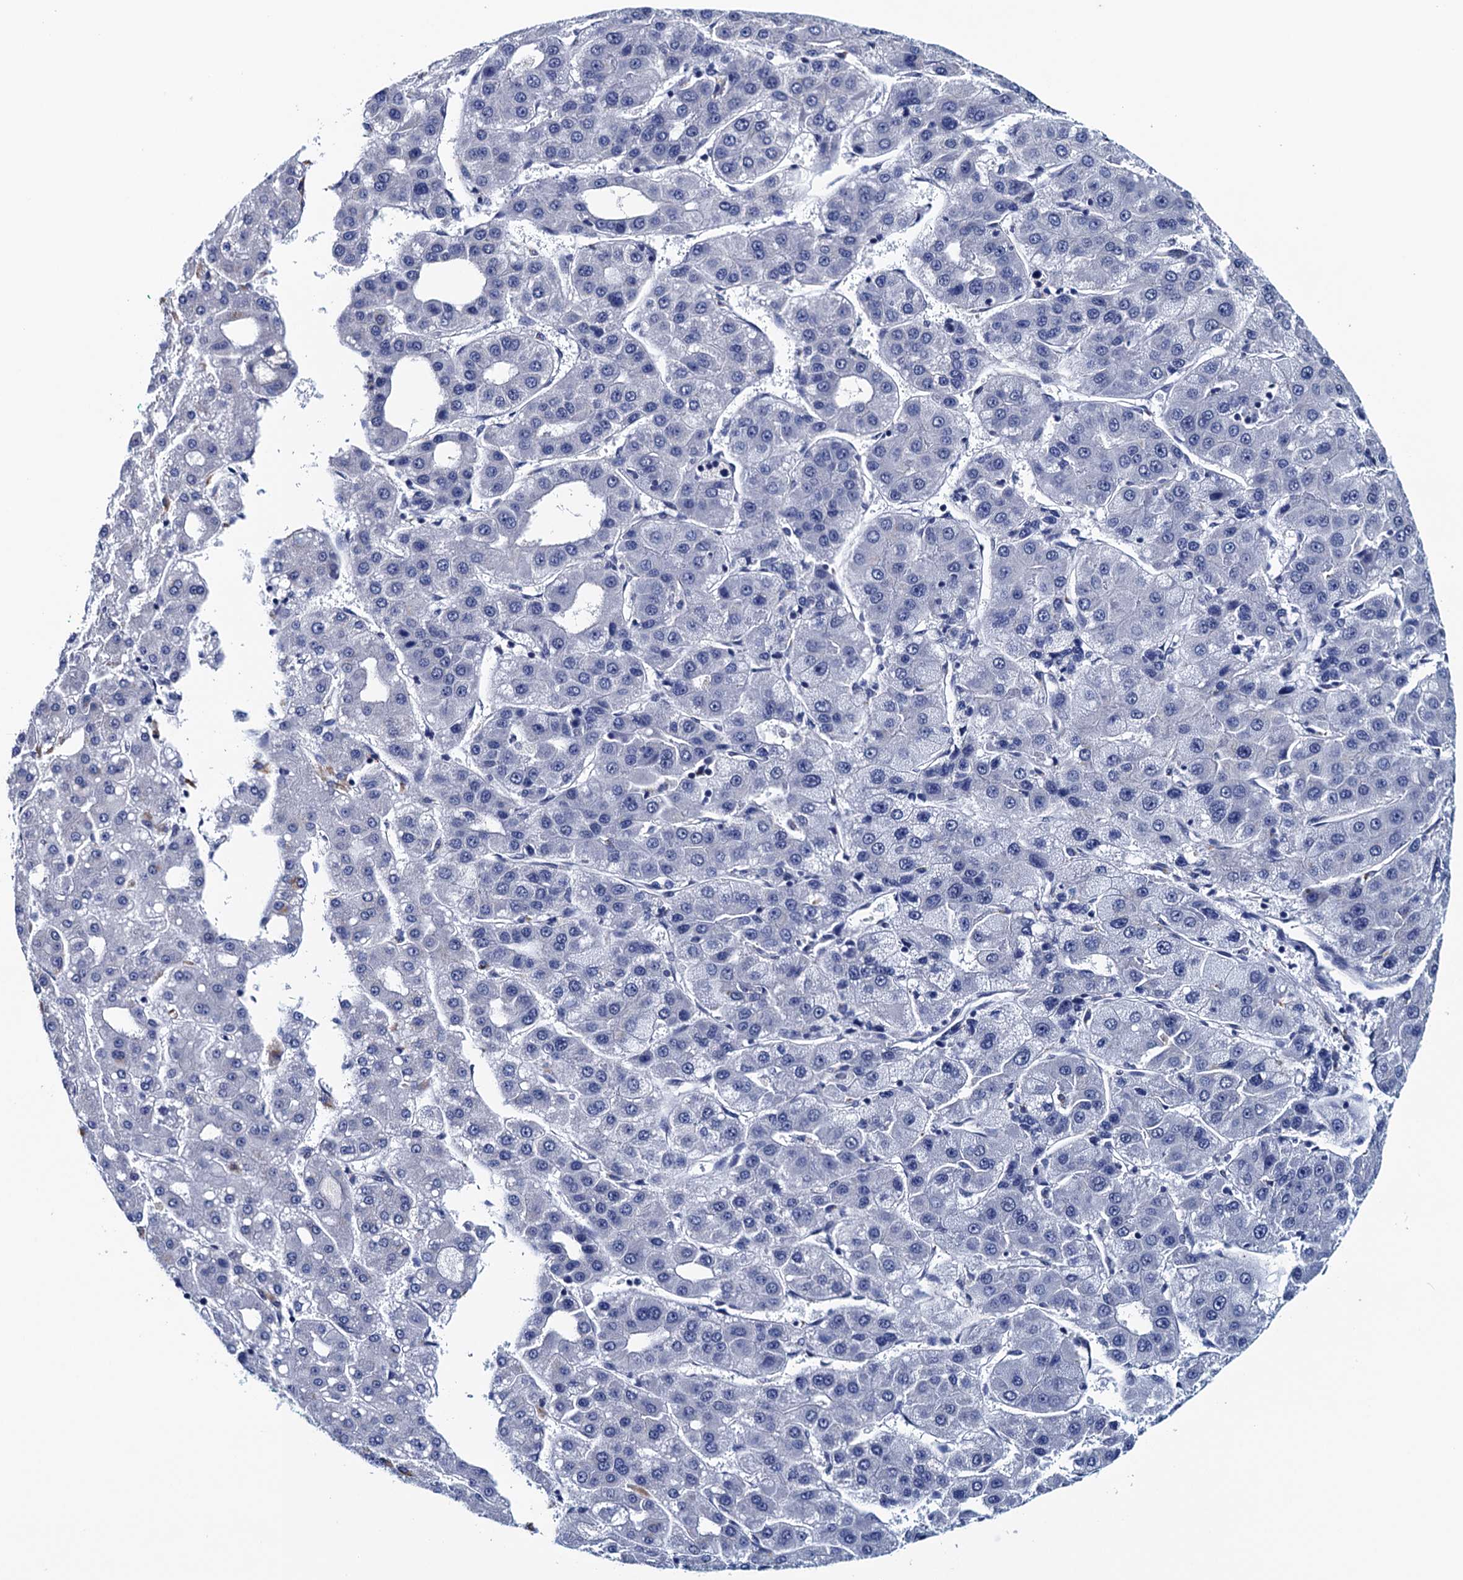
{"staining": {"intensity": "negative", "quantity": "none", "location": "none"}, "tissue": "liver cancer", "cell_type": "Tumor cells", "image_type": "cancer", "snomed": [{"axis": "morphology", "description": "Carcinoma, Hepatocellular, NOS"}, {"axis": "topography", "description": "Liver"}], "caption": "High magnification brightfield microscopy of liver cancer stained with DAB (brown) and counterstained with hematoxylin (blue): tumor cells show no significant positivity.", "gene": "FNBP4", "patient": {"sex": "male", "age": 65}}